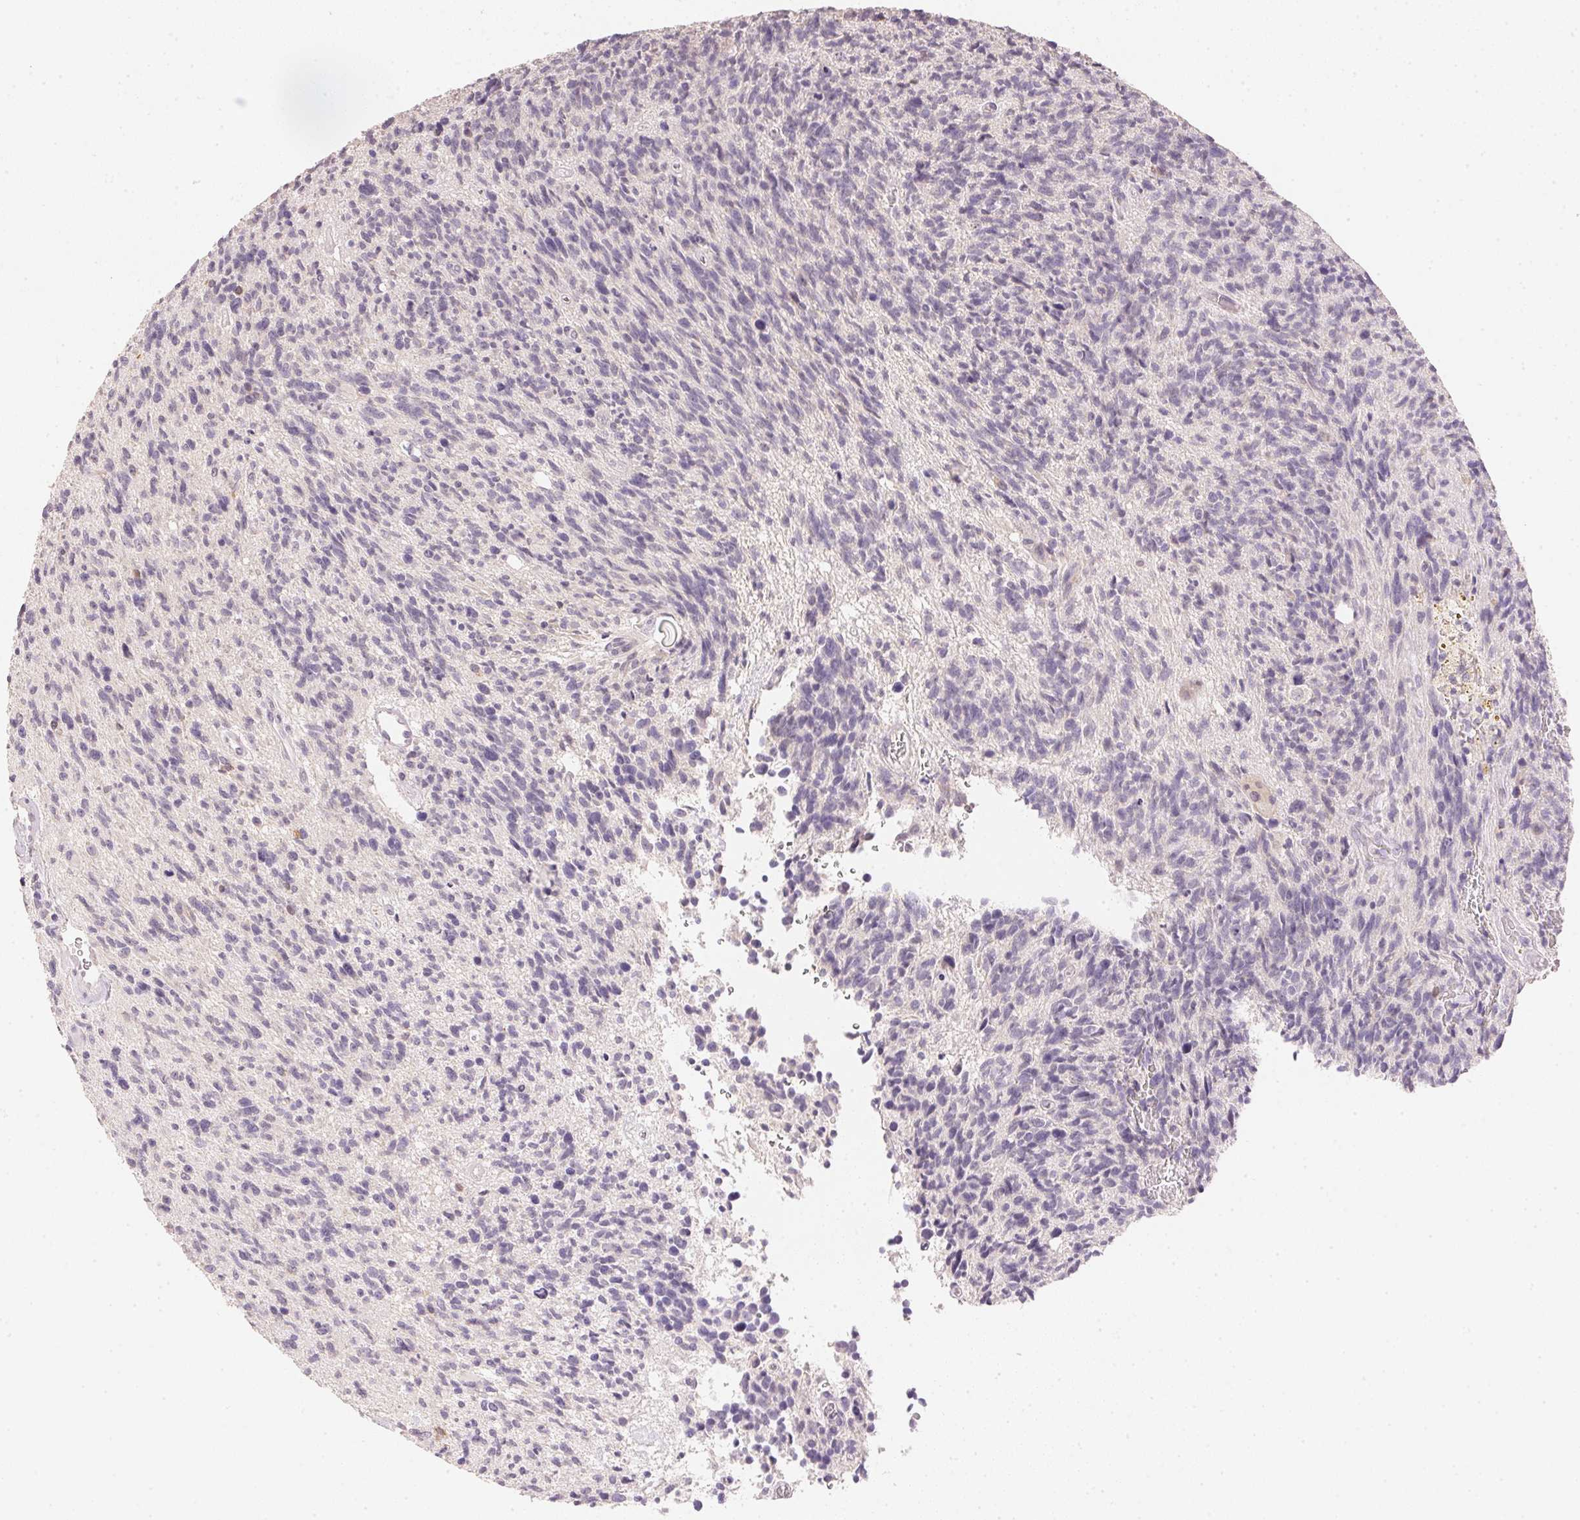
{"staining": {"intensity": "negative", "quantity": "none", "location": "none"}, "tissue": "glioma", "cell_type": "Tumor cells", "image_type": "cancer", "snomed": [{"axis": "morphology", "description": "Glioma, malignant, High grade"}, {"axis": "topography", "description": "Brain"}], "caption": "Tumor cells are negative for protein expression in human glioma.", "gene": "DHCR24", "patient": {"sex": "male", "age": 29}}